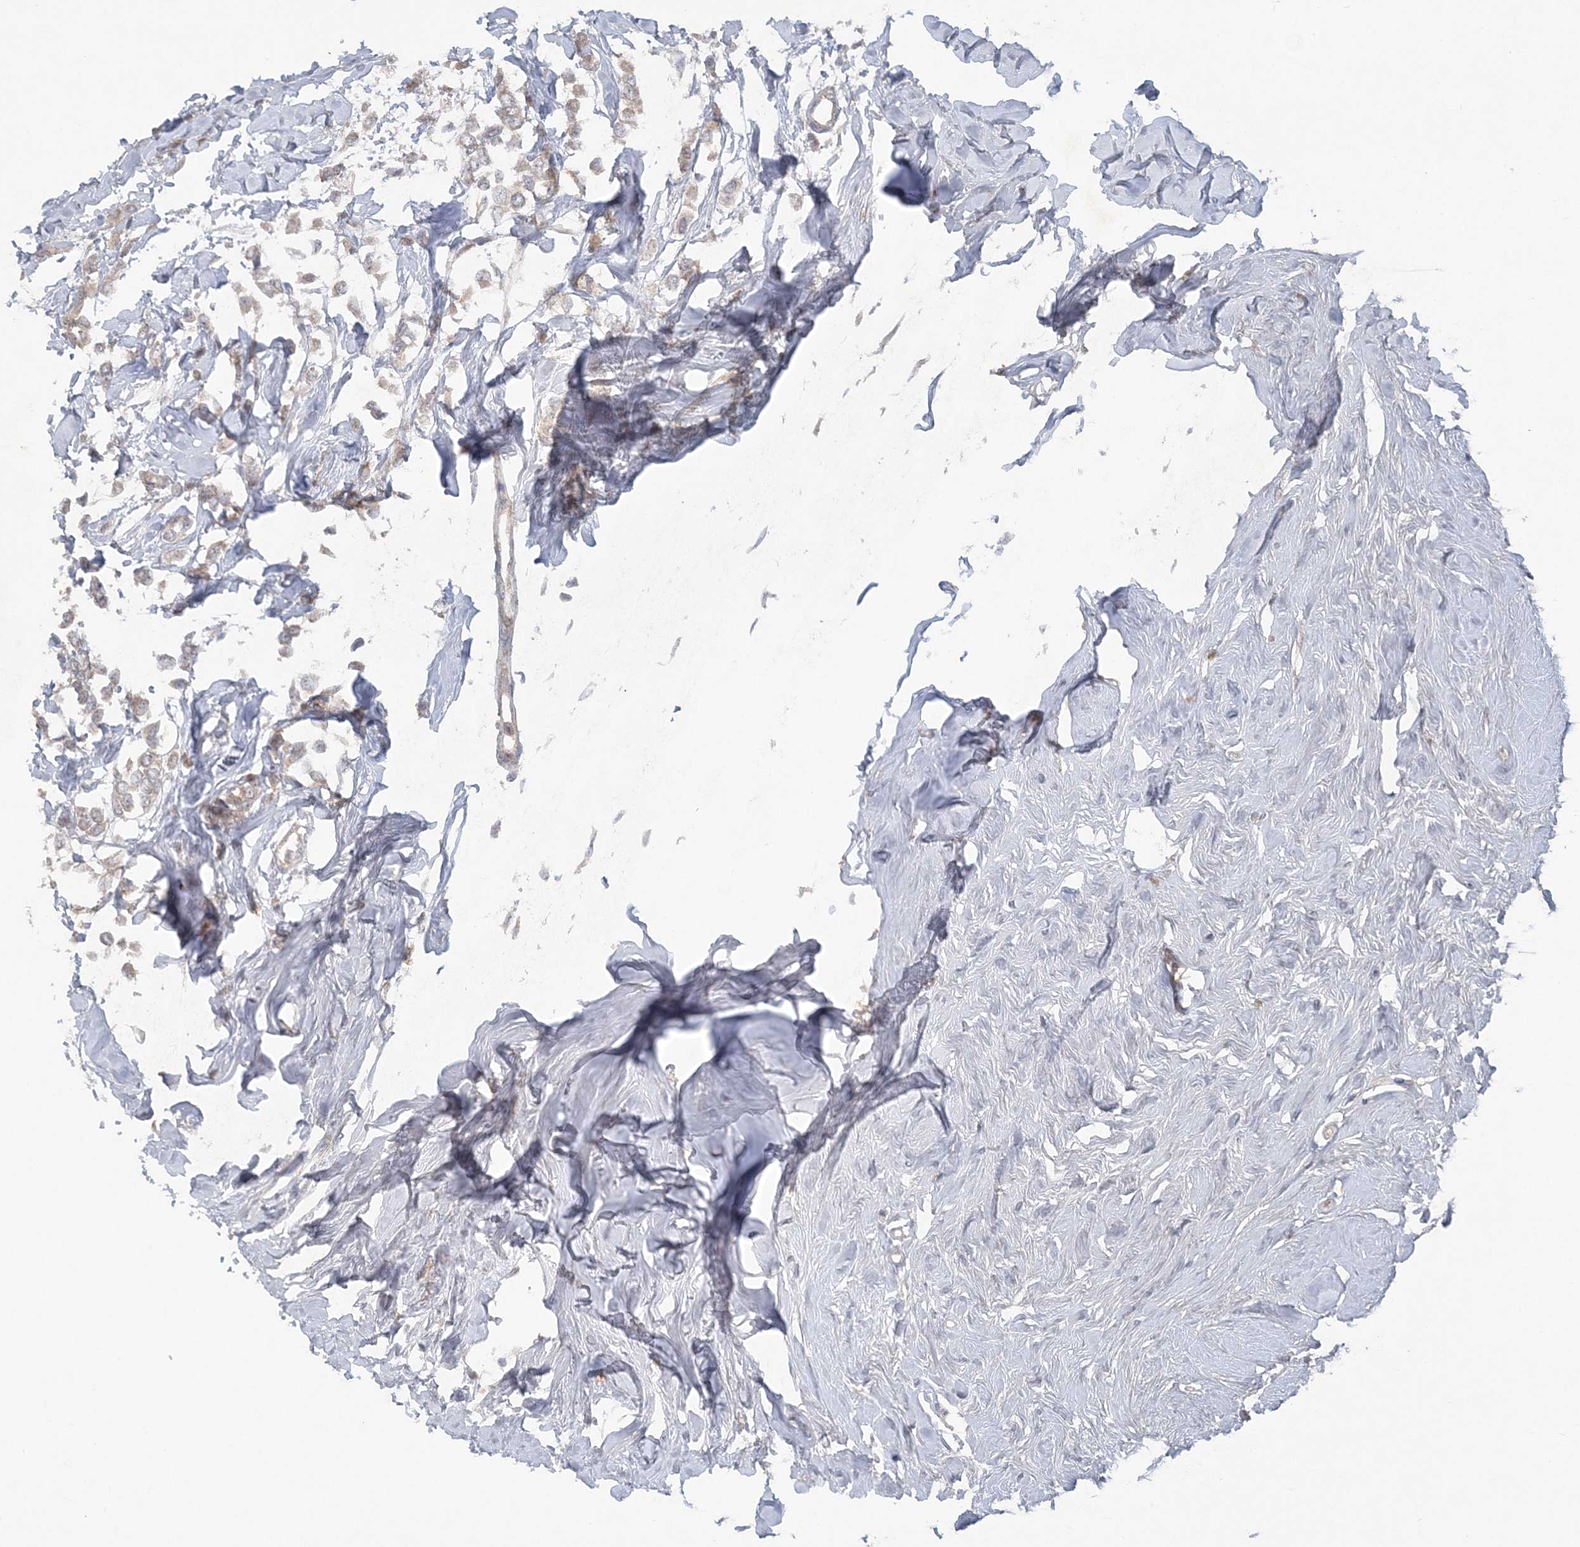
{"staining": {"intensity": "weak", "quantity": "<25%", "location": "cytoplasmic/membranous"}, "tissue": "breast cancer", "cell_type": "Tumor cells", "image_type": "cancer", "snomed": [{"axis": "morphology", "description": "Lobular carcinoma"}, {"axis": "topography", "description": "Breast"}], "caption": "Histopathology image shows no significant protein expression in tumor cells of breast lobular carcinoma.", "gene": "C1RL", "patient": {"sex": "female", "age": 51}}